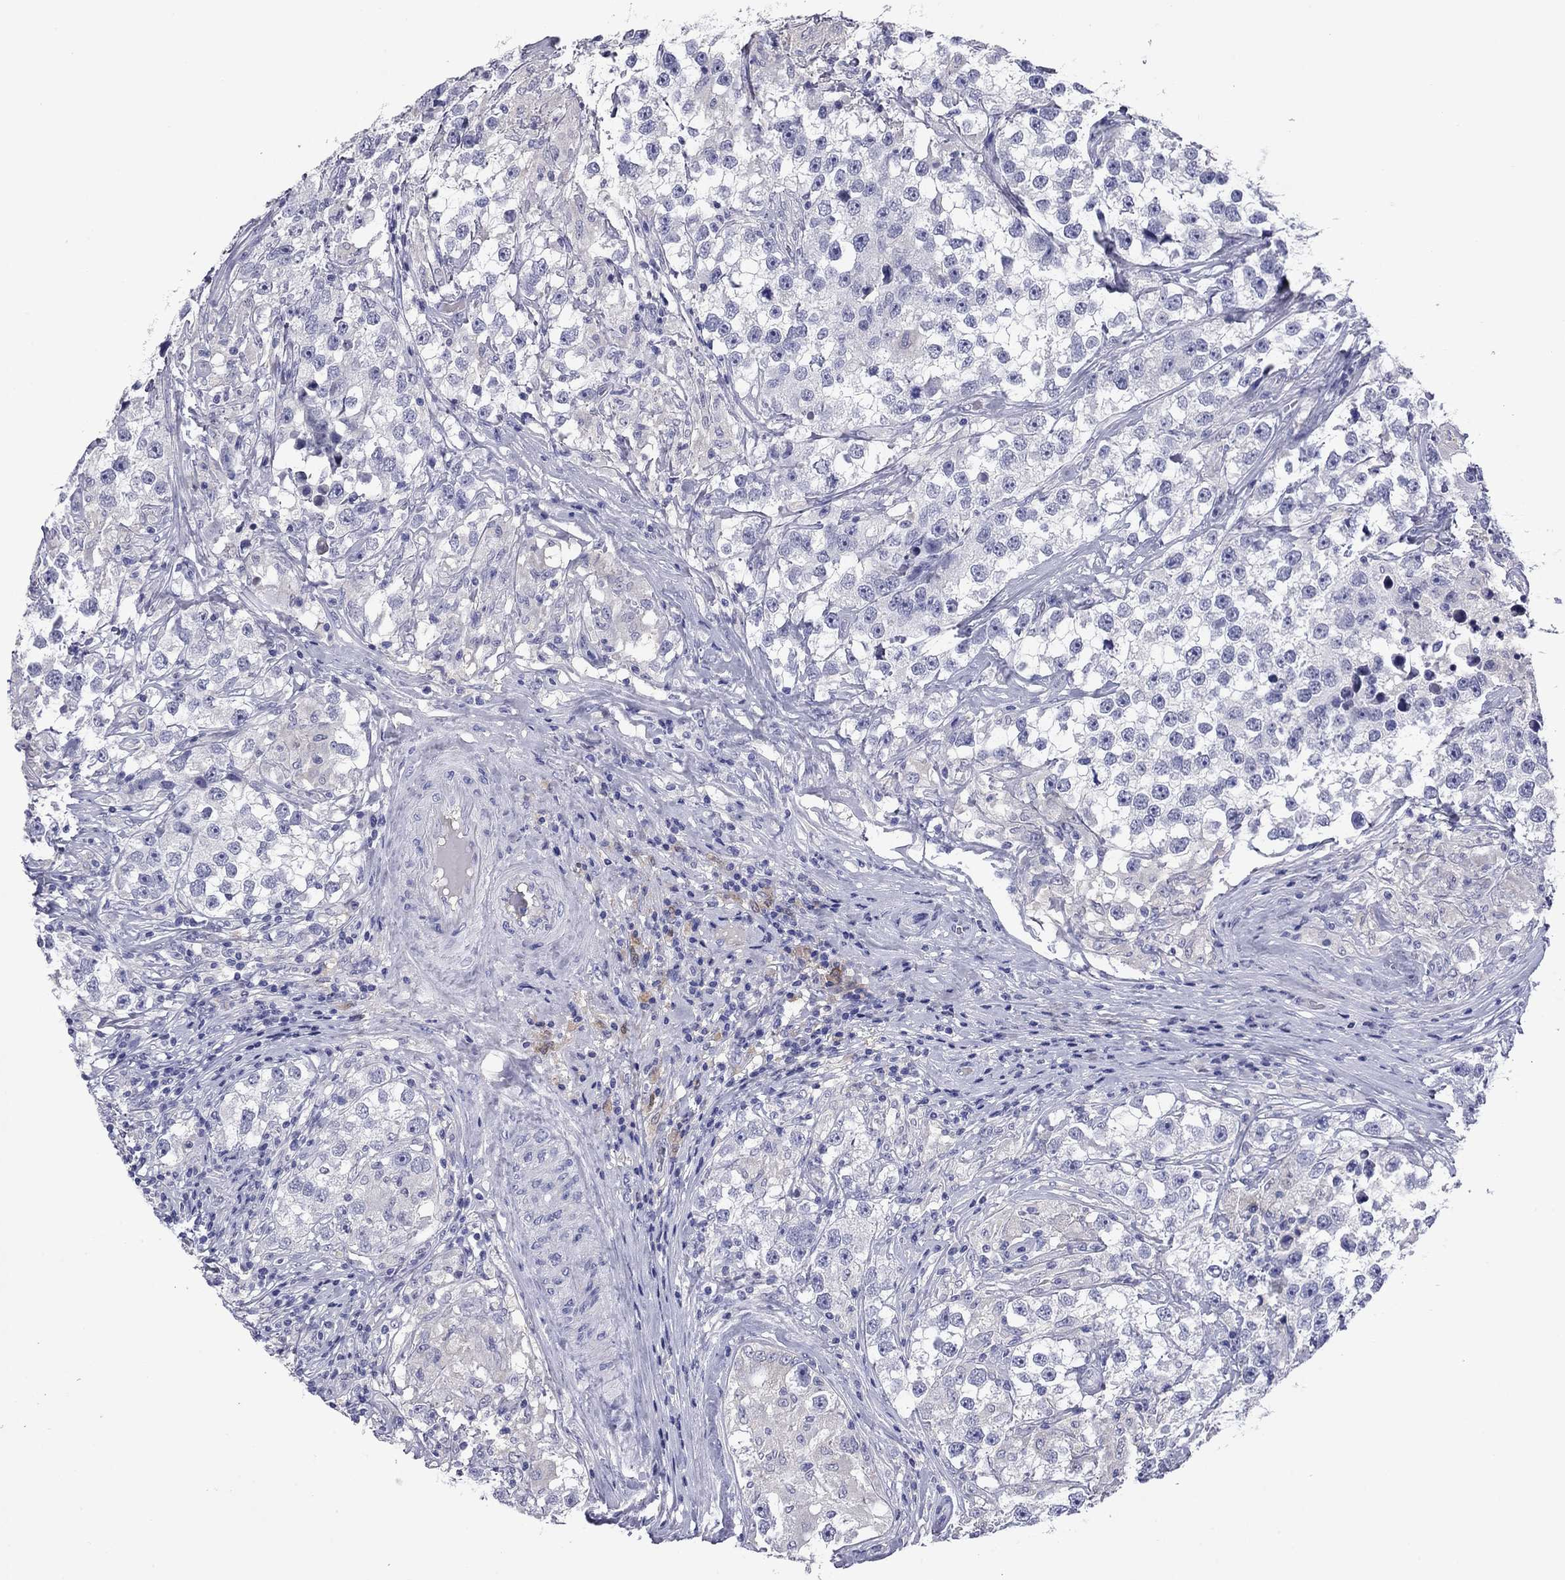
{"staining": {"intensity": "negative", "quantity": "none", "location": "none"}, "tissue": "testis cancer", "cell_type": "Tumor cells", "image_type": "cancer", "snomed": [{"axis": "morphology", "description": "Seminoma, NOS"}, {"axis": "topography", "description": "Testis"}], "caption": "A histopathology image of human testis cancer is negative for staining in tumor cells.", "gene": "CFAP119", "patient": {"sex": "male", "age": 46}}